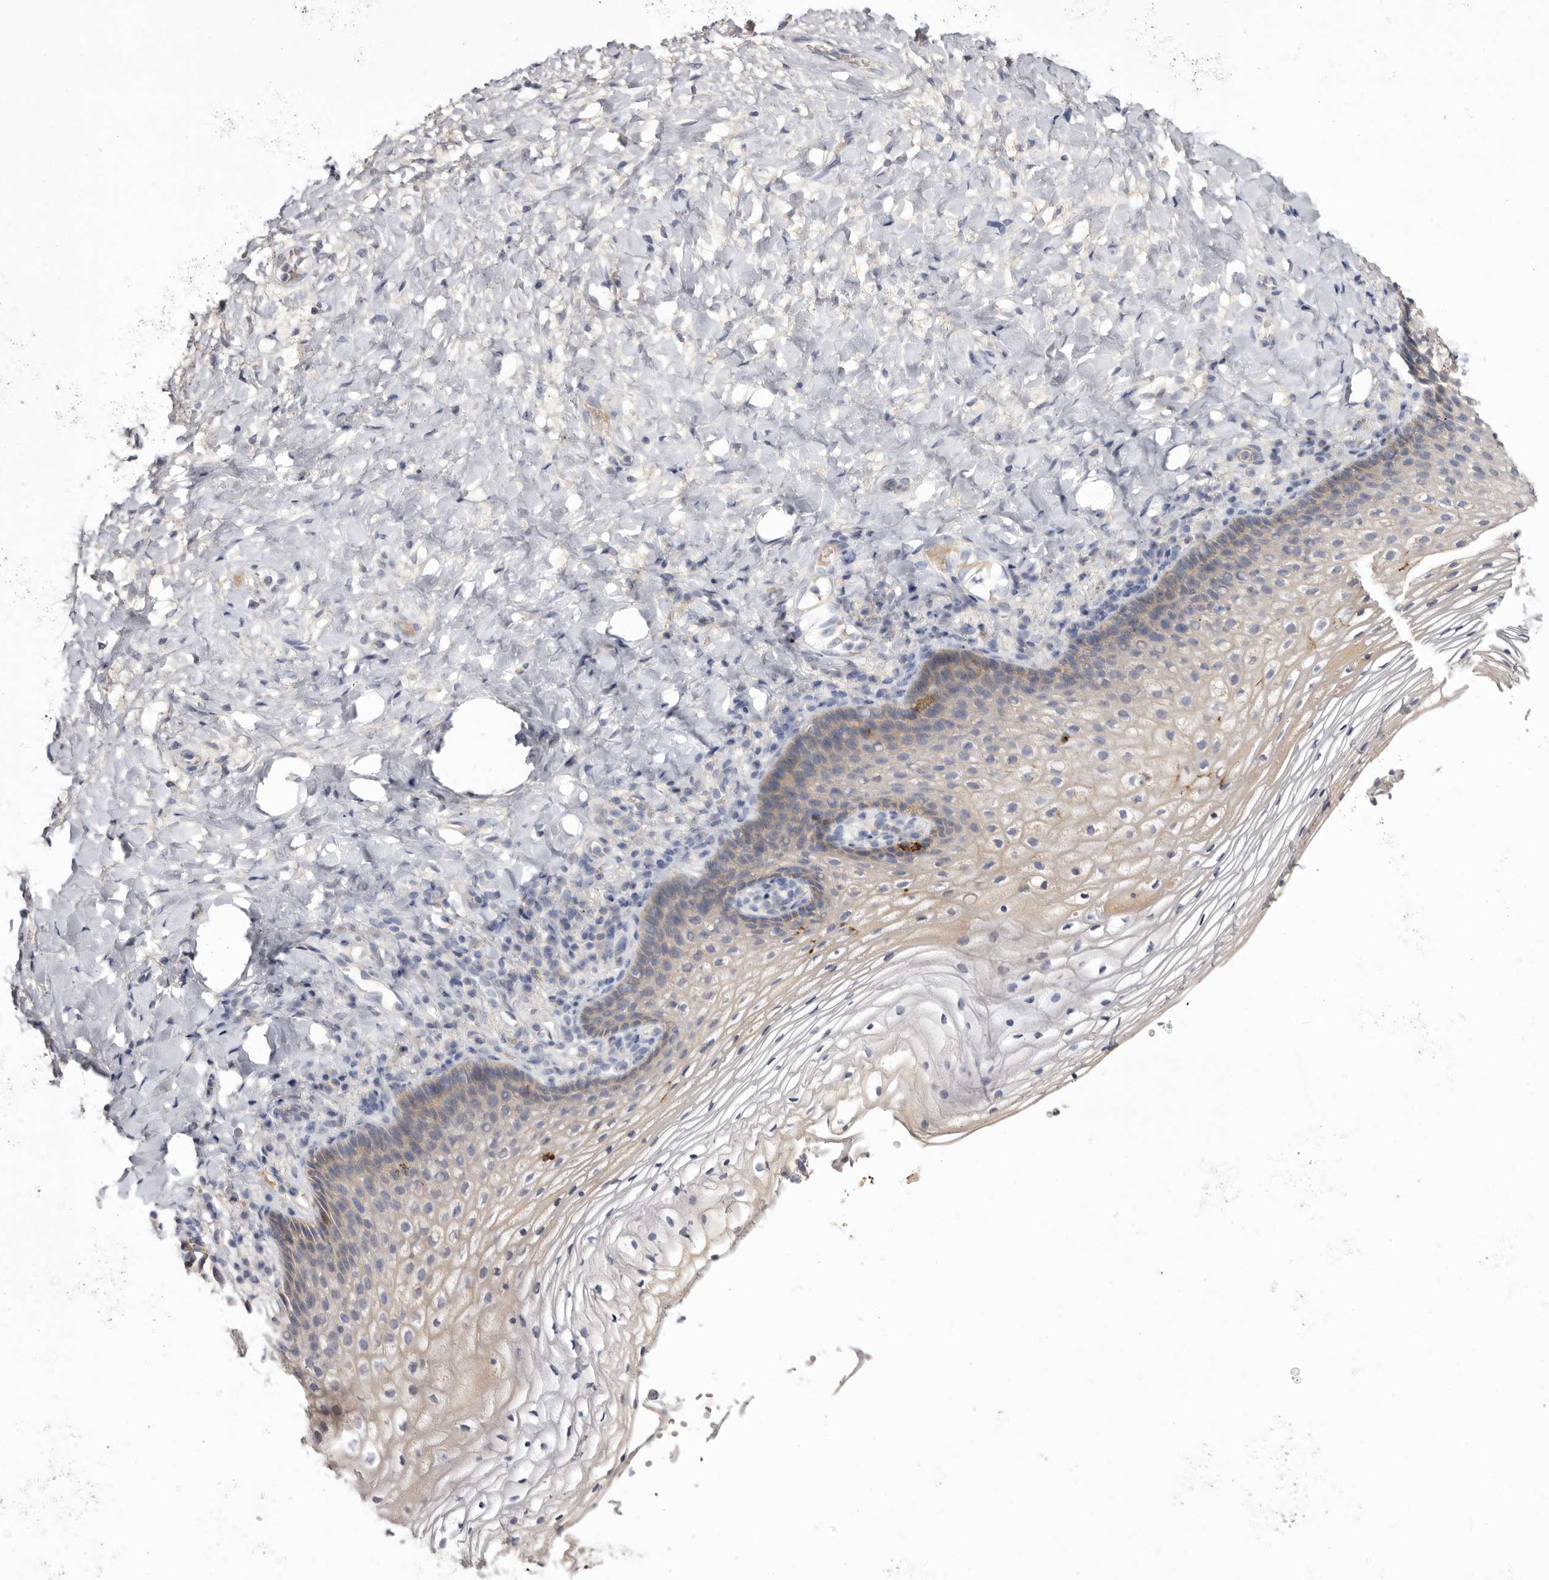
{"staining": {"intensity": "weak", "quantity": "25%-75%", "location": "cytoplasmic/membranous"}, "tissue": "vagina", "cell_type": "Squamous epithelial cells", "image_type": "normal", "snomed": [{"axis": "morphology", "description": "Normal tissue, NOS"}, {"axis": "topography", "description": "Vagina"}], "caption": "A micrograph showing weak cytoplasmic/membranous positivity in about 25%-75% of squamous epithelial cells in normal vagina, as visualized by brown immunohistochemical staining.", "gene": "S1PR5", "patient": {"sex": "female", "age": 60}}